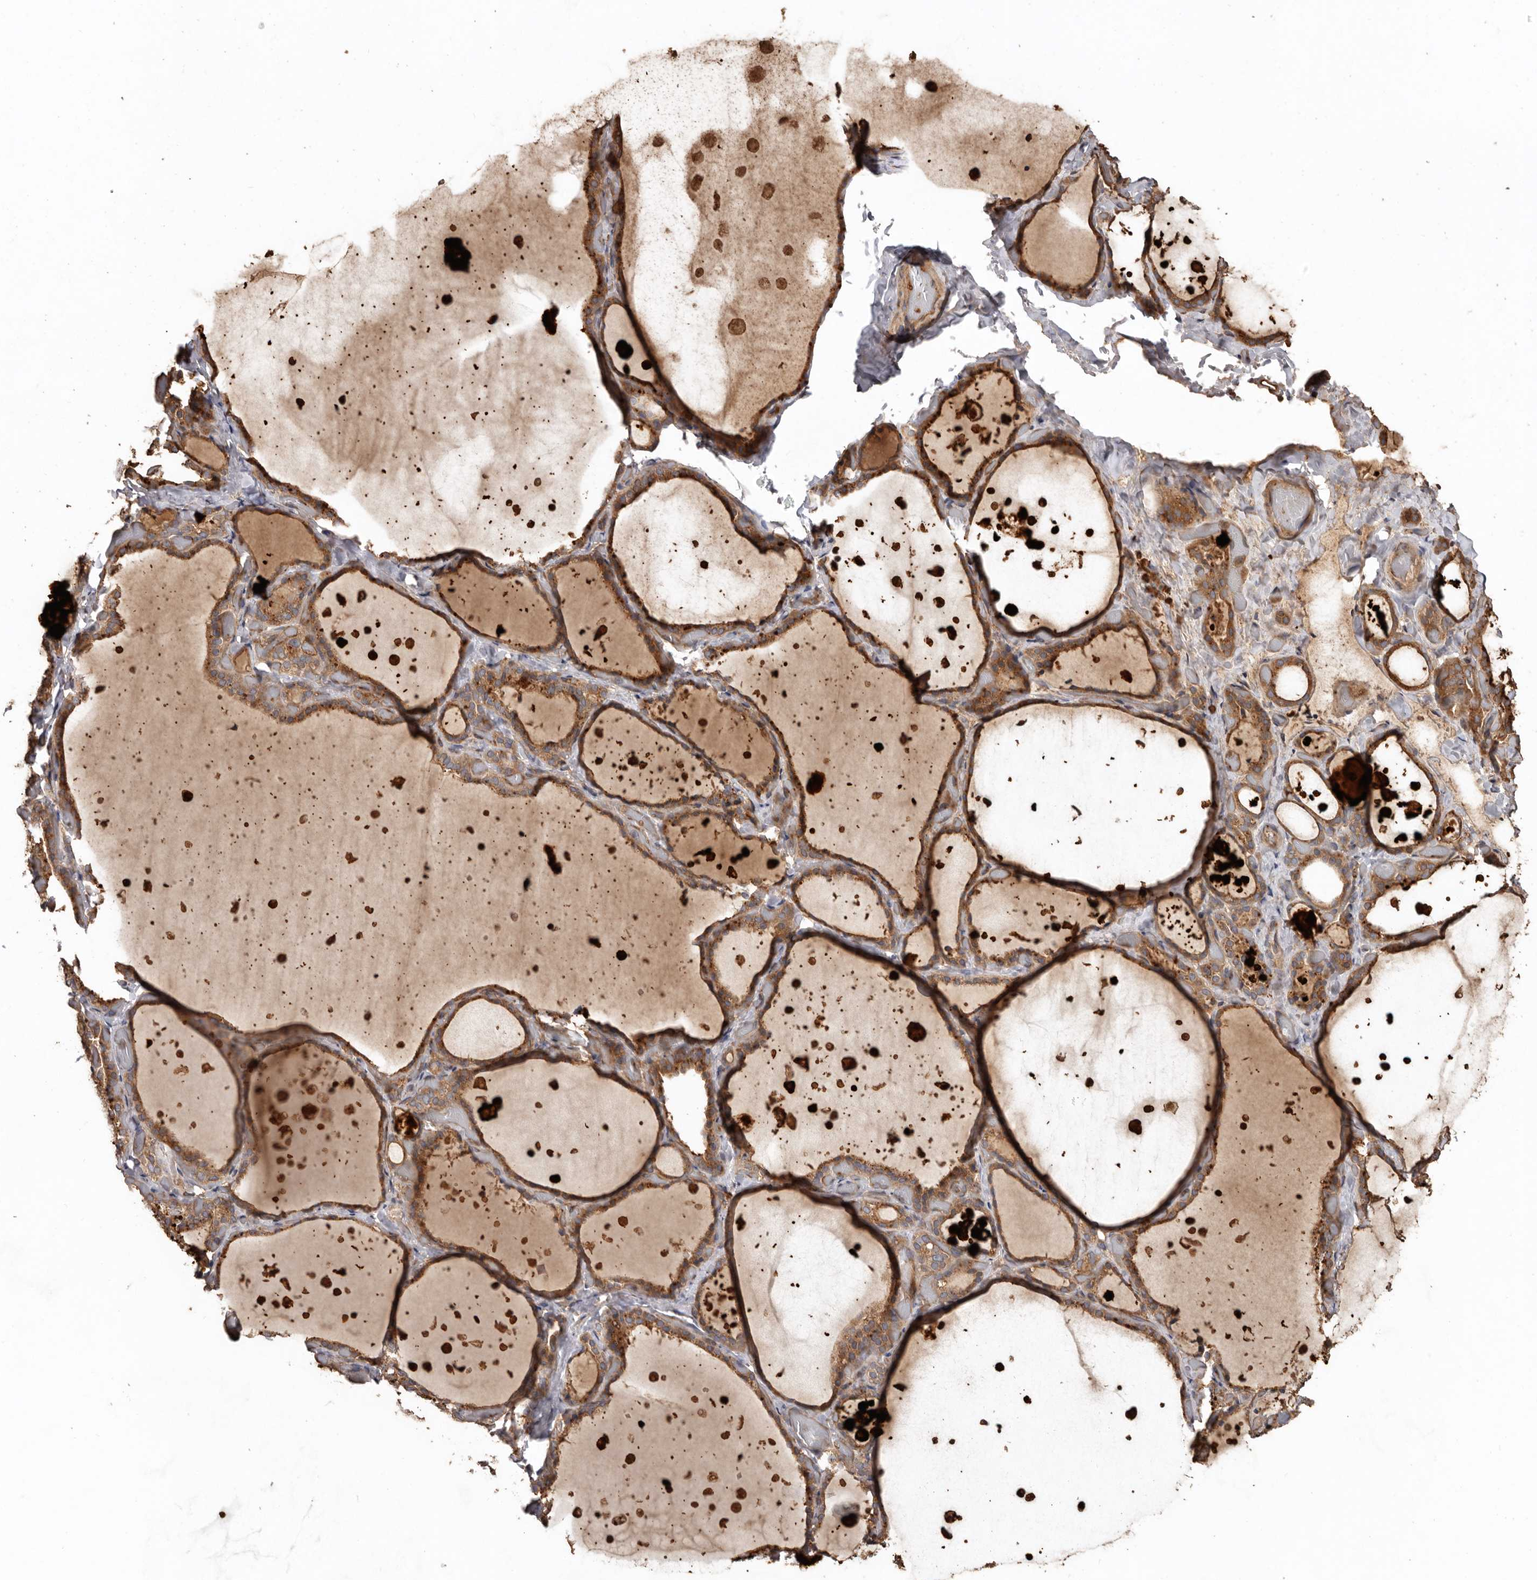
{"staining": {"intensity": "moderate", "quantity": ">75%", "location": "cytoplasmic/membranous"}, "tissue": "thyroid gland", "cell_type": "Glandular cells", "image_type": "normal", "snomed": [{"axis": "morphology", "description": "Normal tissue, NOS"}, {"axis": "topography", "description": "Thyroid gland"}], "caption": "Thyroid gland stained for a protein (brown) reveals moderate cytoplasmic/membranous positive positivity in approximately >75% of glandular cells.", "gene": "FLCN", "patient": {"sex": "female", "age": 44}}